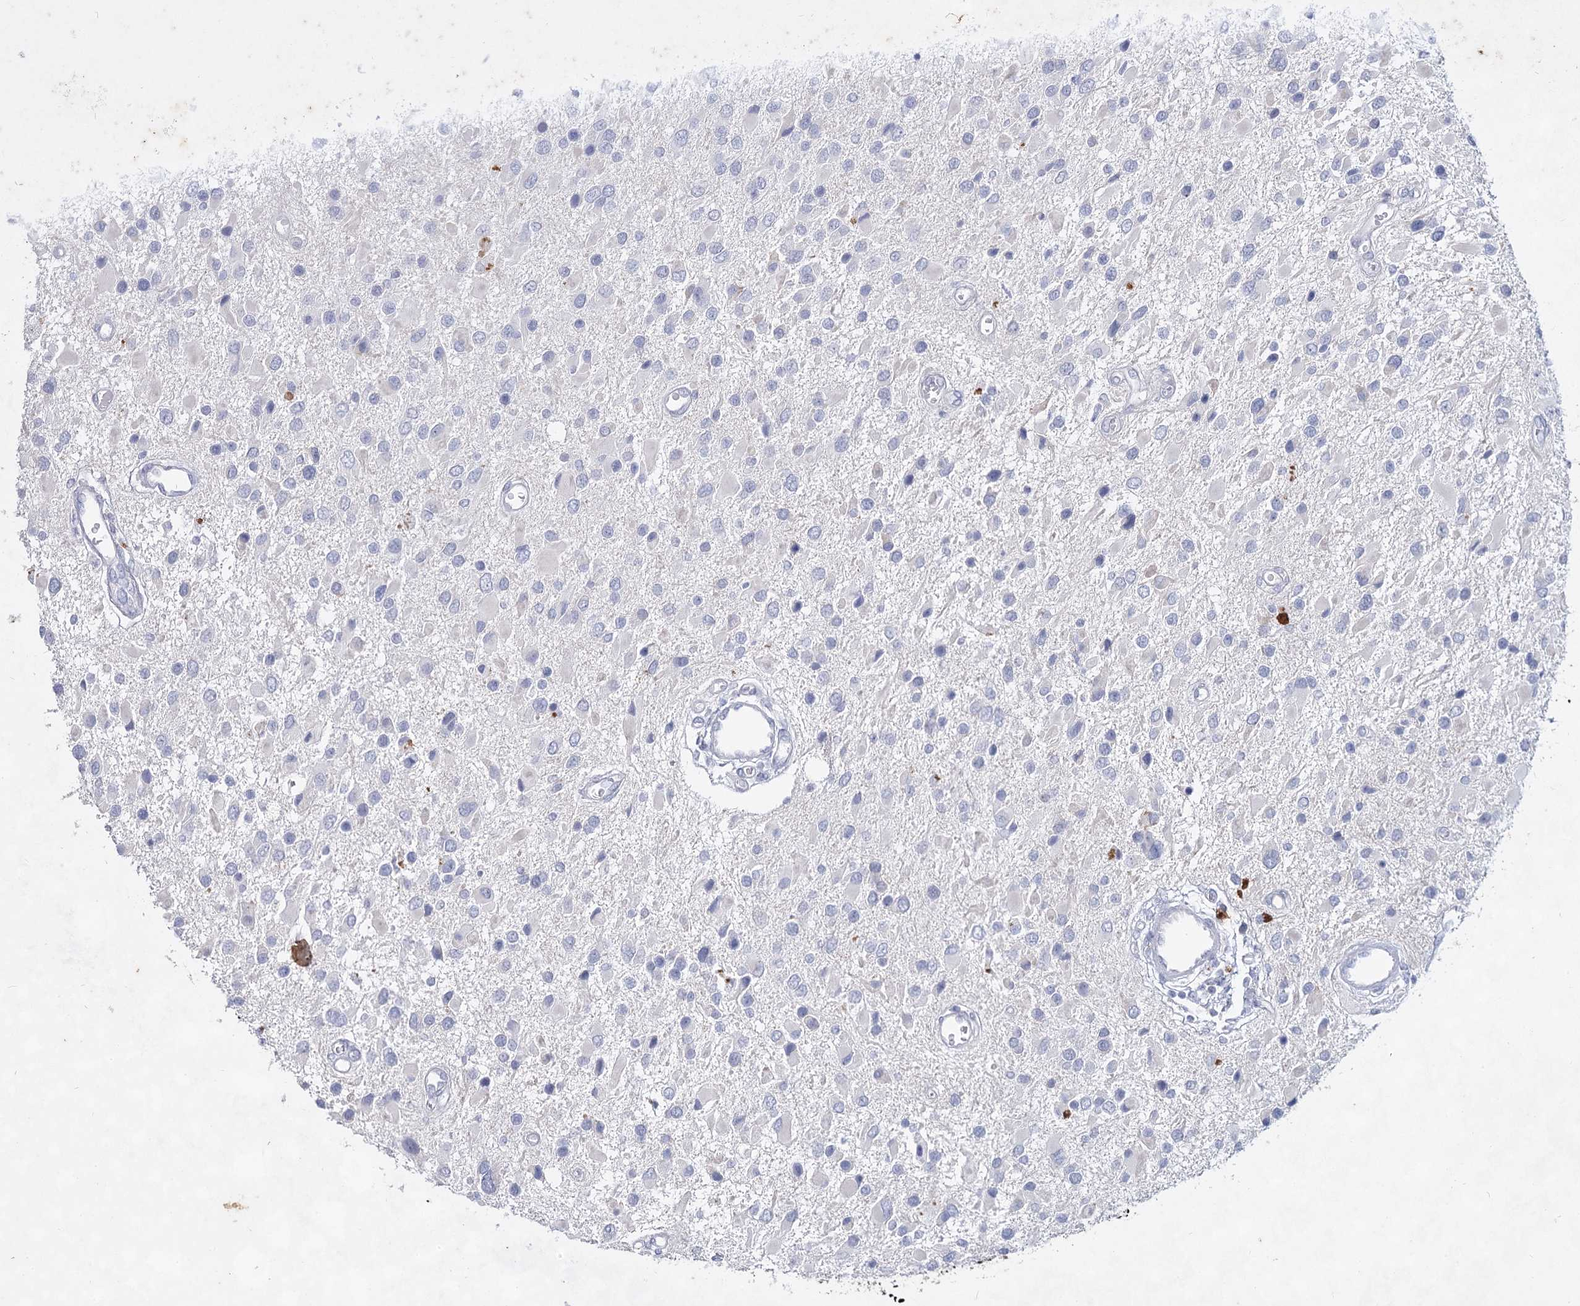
{"staining": {"intensity": "negative", "quantity": "none", "location": "none"}, "tissue": "glioma", "cell_type": "Tumor cells", "image_type": "cancer", "snomed": [{"axis": "morphology", "description": "Glioma, malignant, High grade"}, {"axis": "topography", "description": "Brain"}], "caption": "This micrograph is of malignant high-grade glioma stained with immunohistochemistry to label a protein in brown with the nuclei are counter-stained blue. There is no expression in tumor cells.", "gene": "CCDC73", "patient": {"sex": "male", "age": 53}}